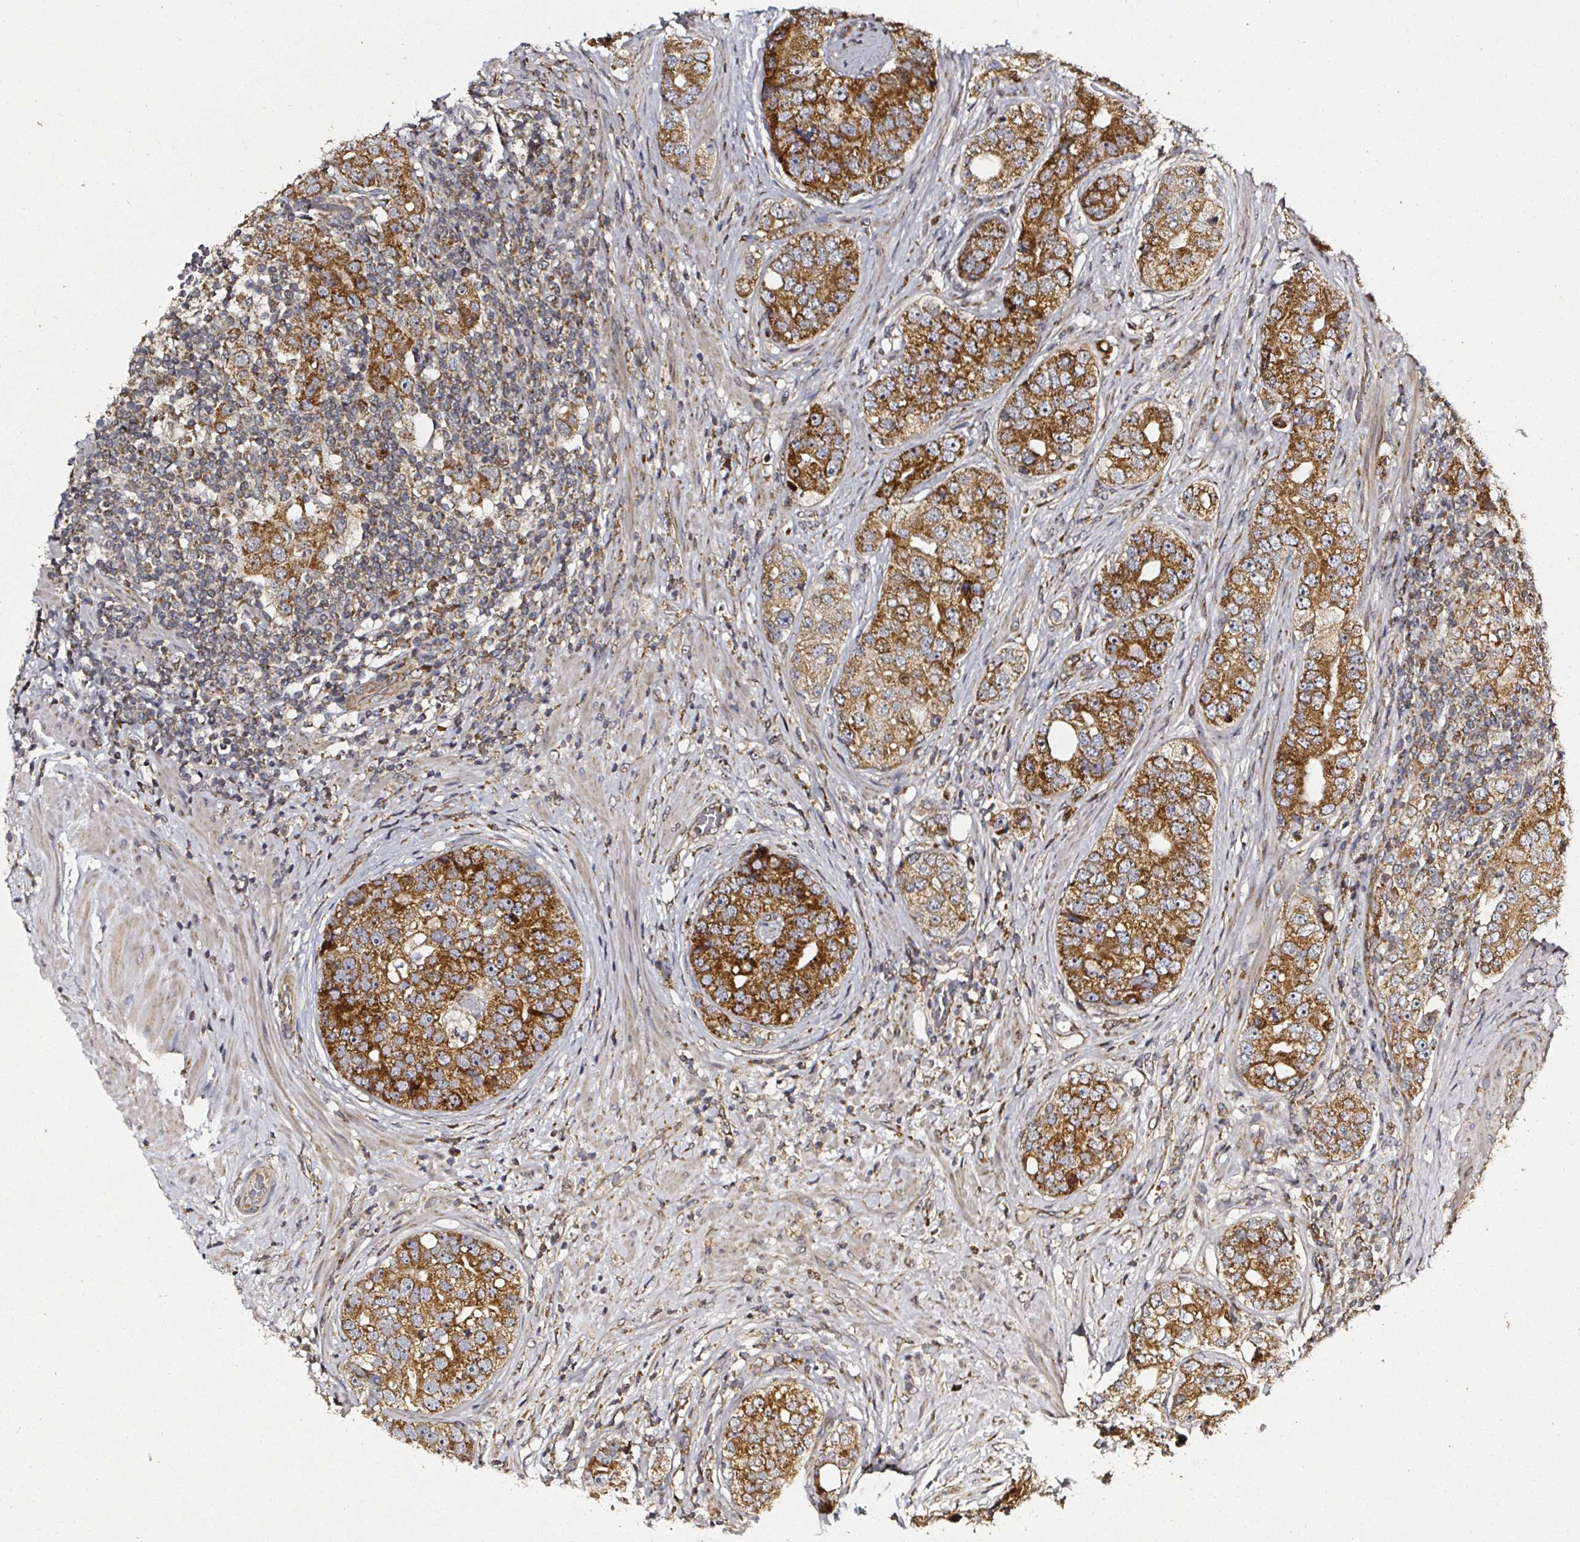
{"staining": {"intensity": "strong", "quantity": ">75%", "location": "cytoplasmic/membranous"}, "tissue": "prostate cancer", "cell_type": "Tumor cells", "image_type": "cancer", "snomed": [{"axis": "morphology", "description": "Adenocarcinoma, High grade"}, {"axis": "topography", "description": "Prostate"}], "caption": "Tumor cells show strong cytoplasmic/membranous staining in about >75% of cells in prostate adenocarcinoma (high-grade).", "gene": "ATAD3B", "patient": {"sex": "male", "age": 60}}